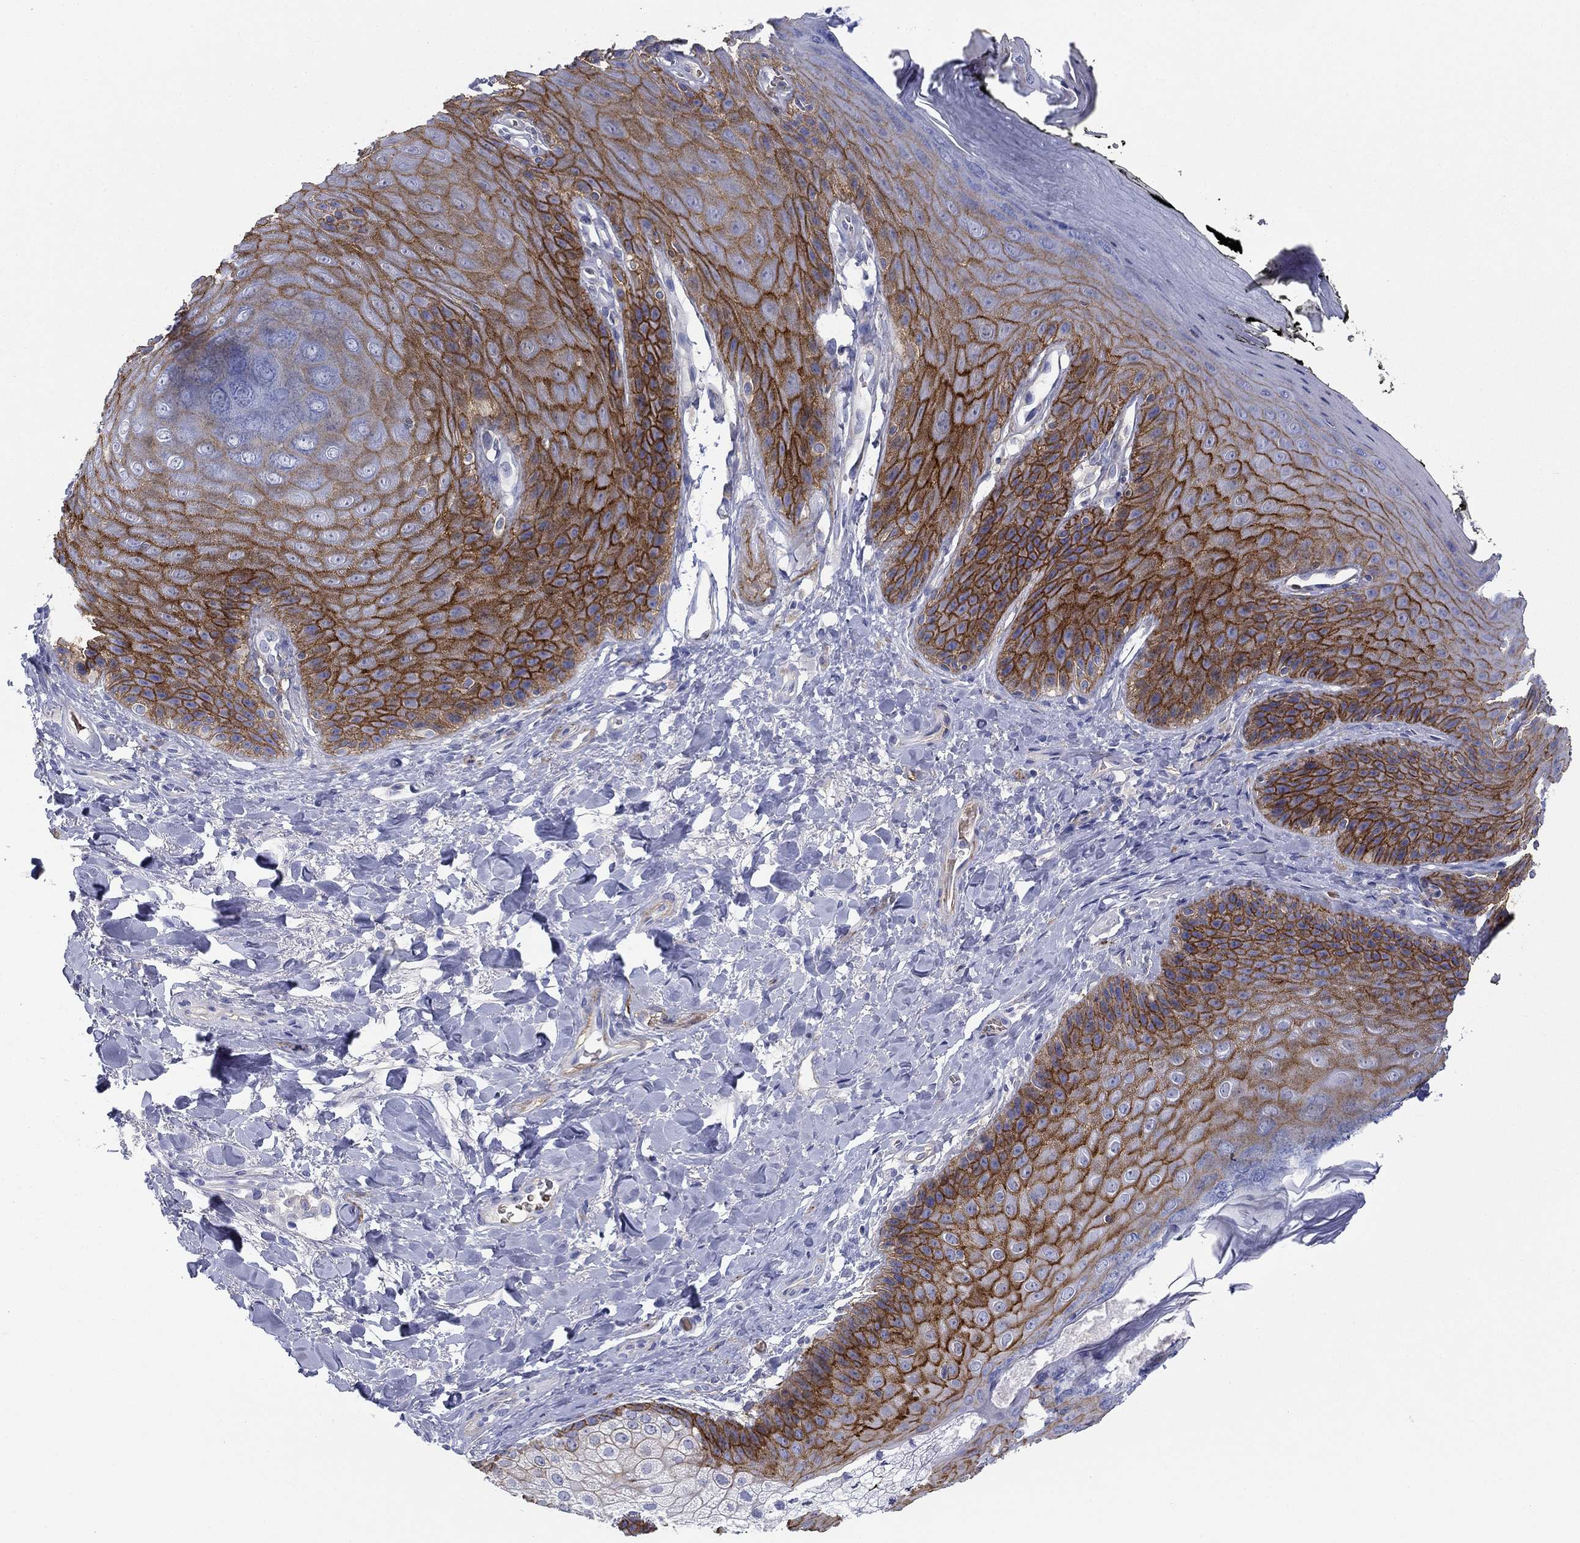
{"staining": {"intensity": "strong", "quantity": ">75%", "location": "cytoplasmic/membranous"}, "tissue": "skin", "cell_type": "Epidermal cells", "image_type": "normal", "snomed": [{"axis": "morphology", "description": "Normal tissue, NOS"}, {"axis": "topography", "description": "Anal"}, {"axis": "topography", "description": "Peripheral nerve tissue"}], "caption": "This is an image of IHC staining of benign skin, which shows strong expression in the cytoplasmic/membranous of epidermal cells.", "gene": "GPC1", "patient": {"sex": "male", "age": 53}}